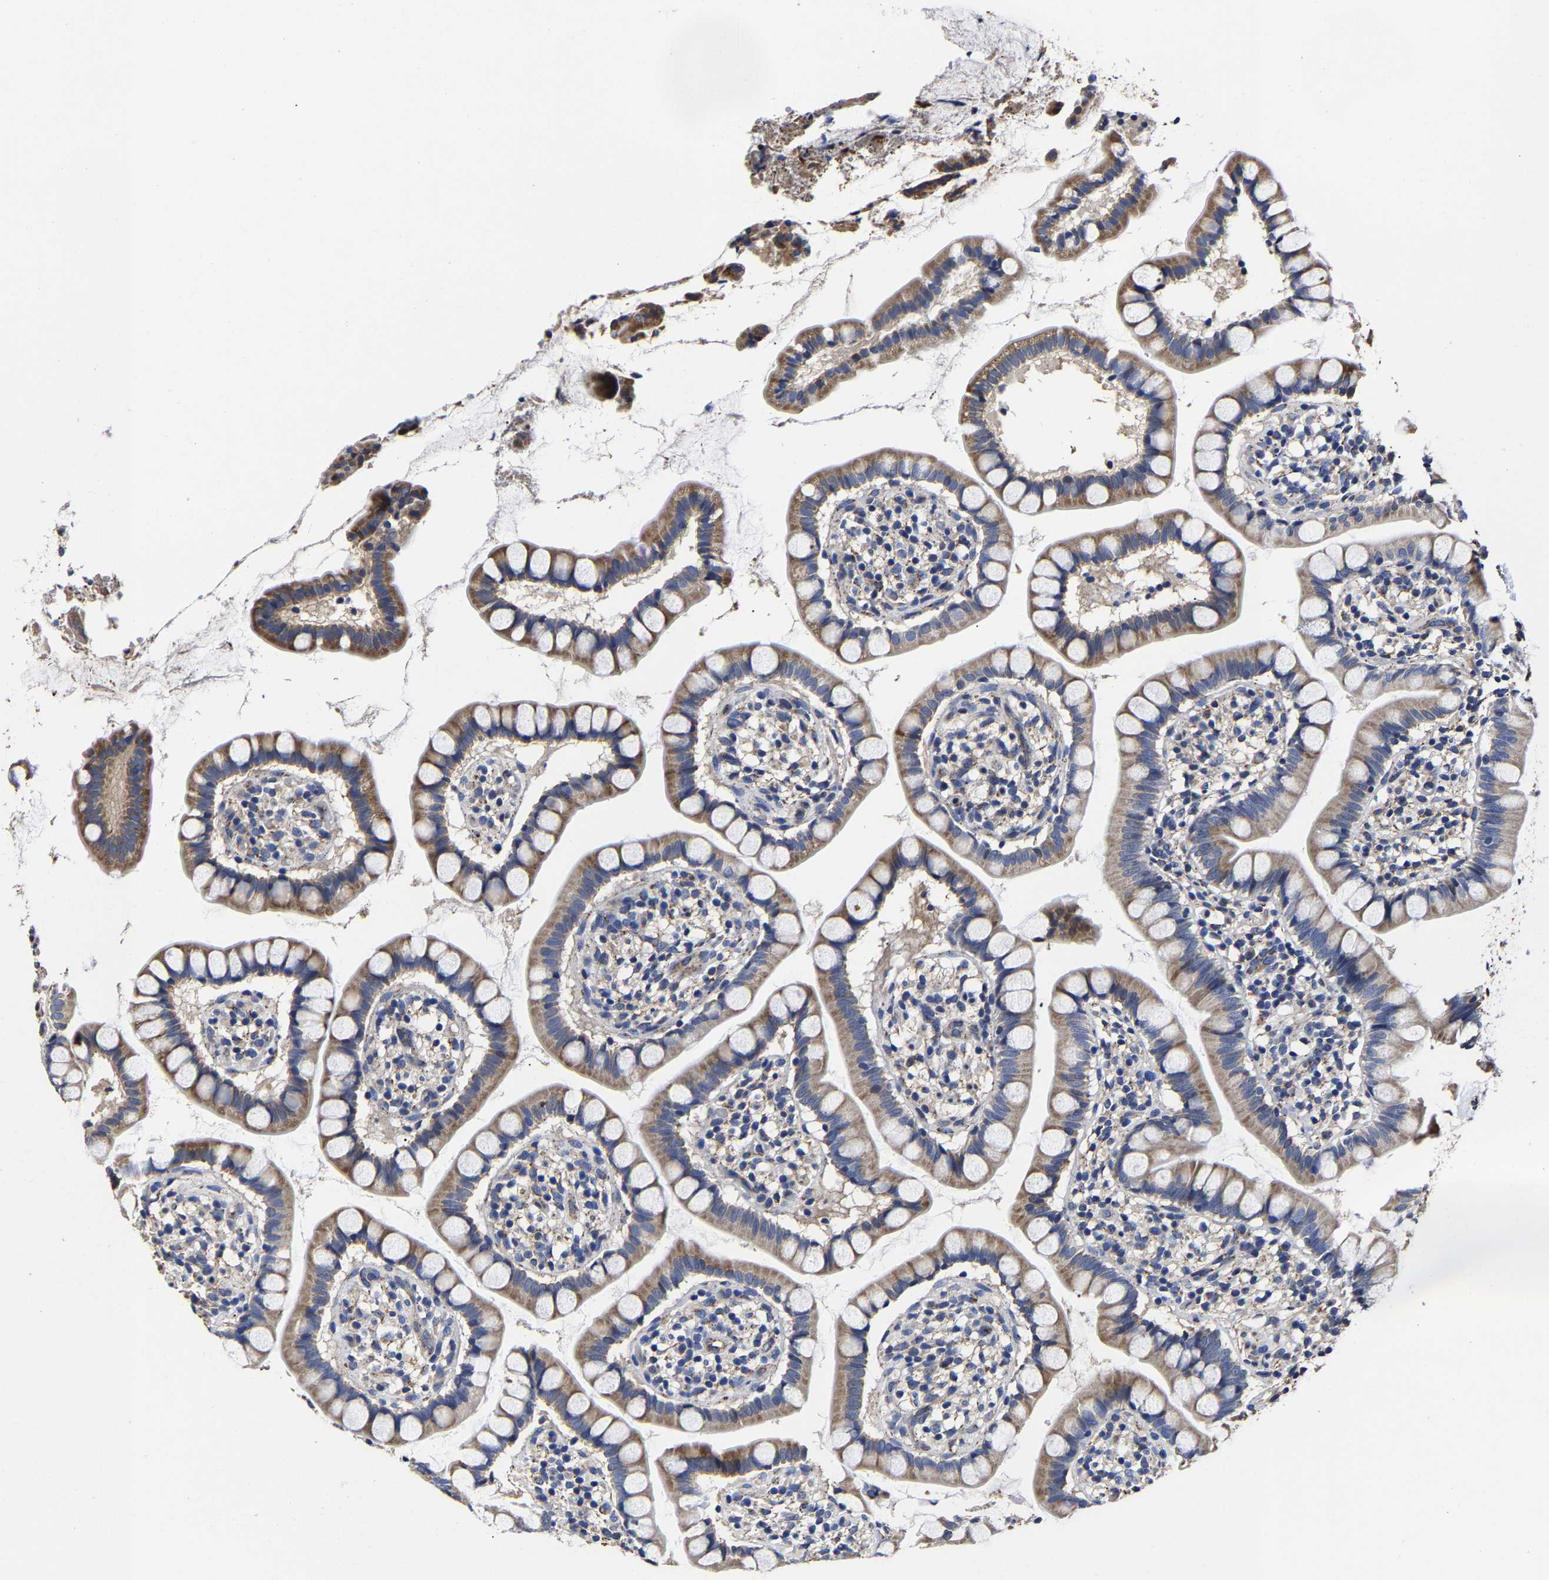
{"staining": {"intensity": "moderate", "quantity": "25%-75%", "location": "cytoplasmic/membranous"}, "tissue": "small intestine", "cell_type": "Glandular cells", "image_type": "normal", "snomed": [{"axis": "morphology", "description": "Normal tissue, NOS"}, {"axis": "topography", "description": "Small intestine"}], "caption": "The image reveals immunohistochemical staining of unremarkable small intestine. There is moderate cytoplasmic/membranous expression is seen in about 25%-75% of glandular cells.", "gene": "AASS", "patient": {"sex": "female", "age": 84}}